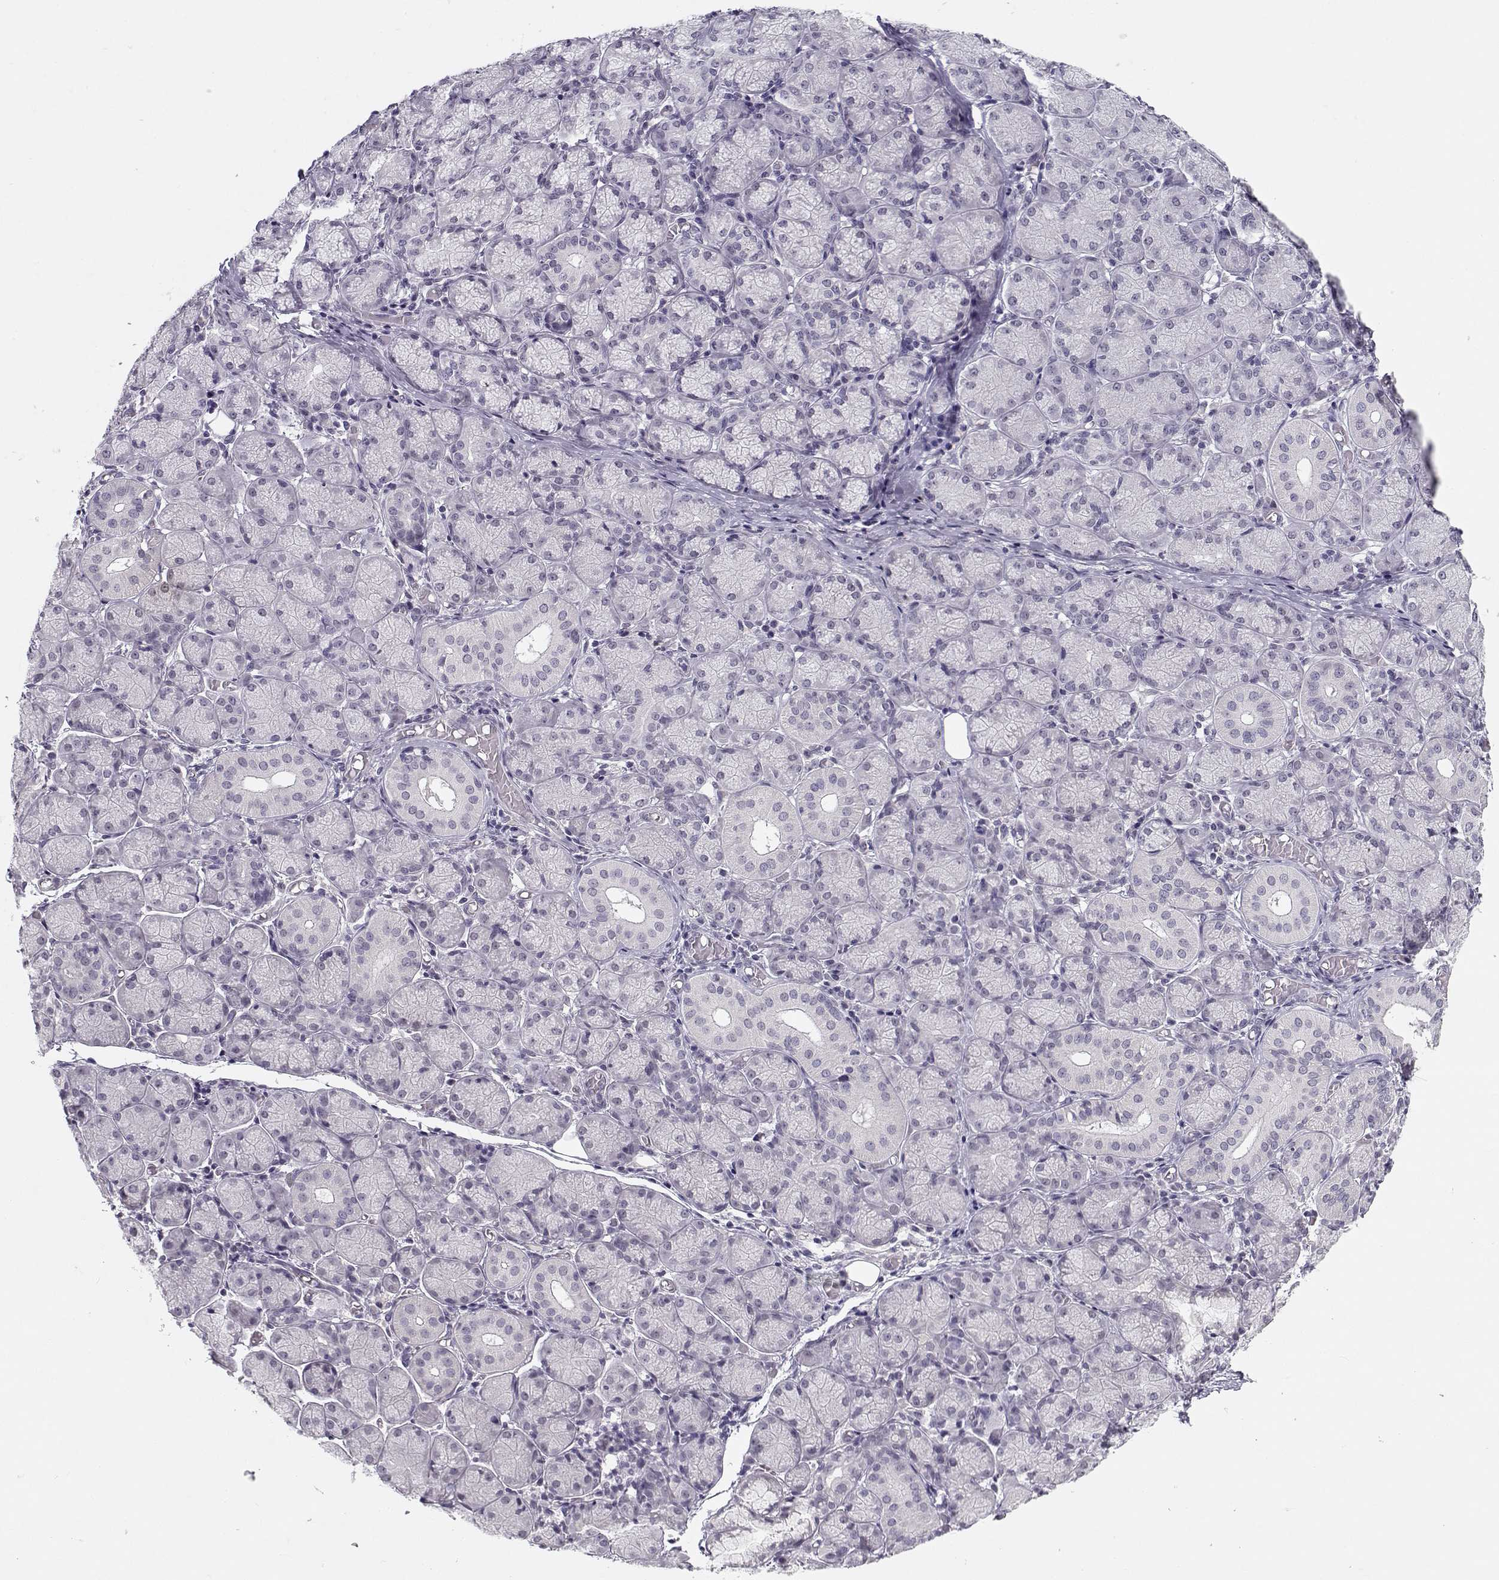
{"staining": {"intensity": "negative", "quantity": "none", "location": "none"}, "tissue": "salivary gland", "cell_type": "Glandular cells", "image_type": "normal", "snomed": [{"axis": "morphology", "description": "Normal tissue, NOS"}, {"axis": "topography", "description": "Salivary gland"}, {"axis": "topography", "description": "Peripheral nerve tissue"}], "caption": "Salivary gland stained for a protein using immunohistochemistry (IHC) reveals no staining glandular cells.", "gene": "C16orf86", "patient": {"sex": "female", "age": 24}}